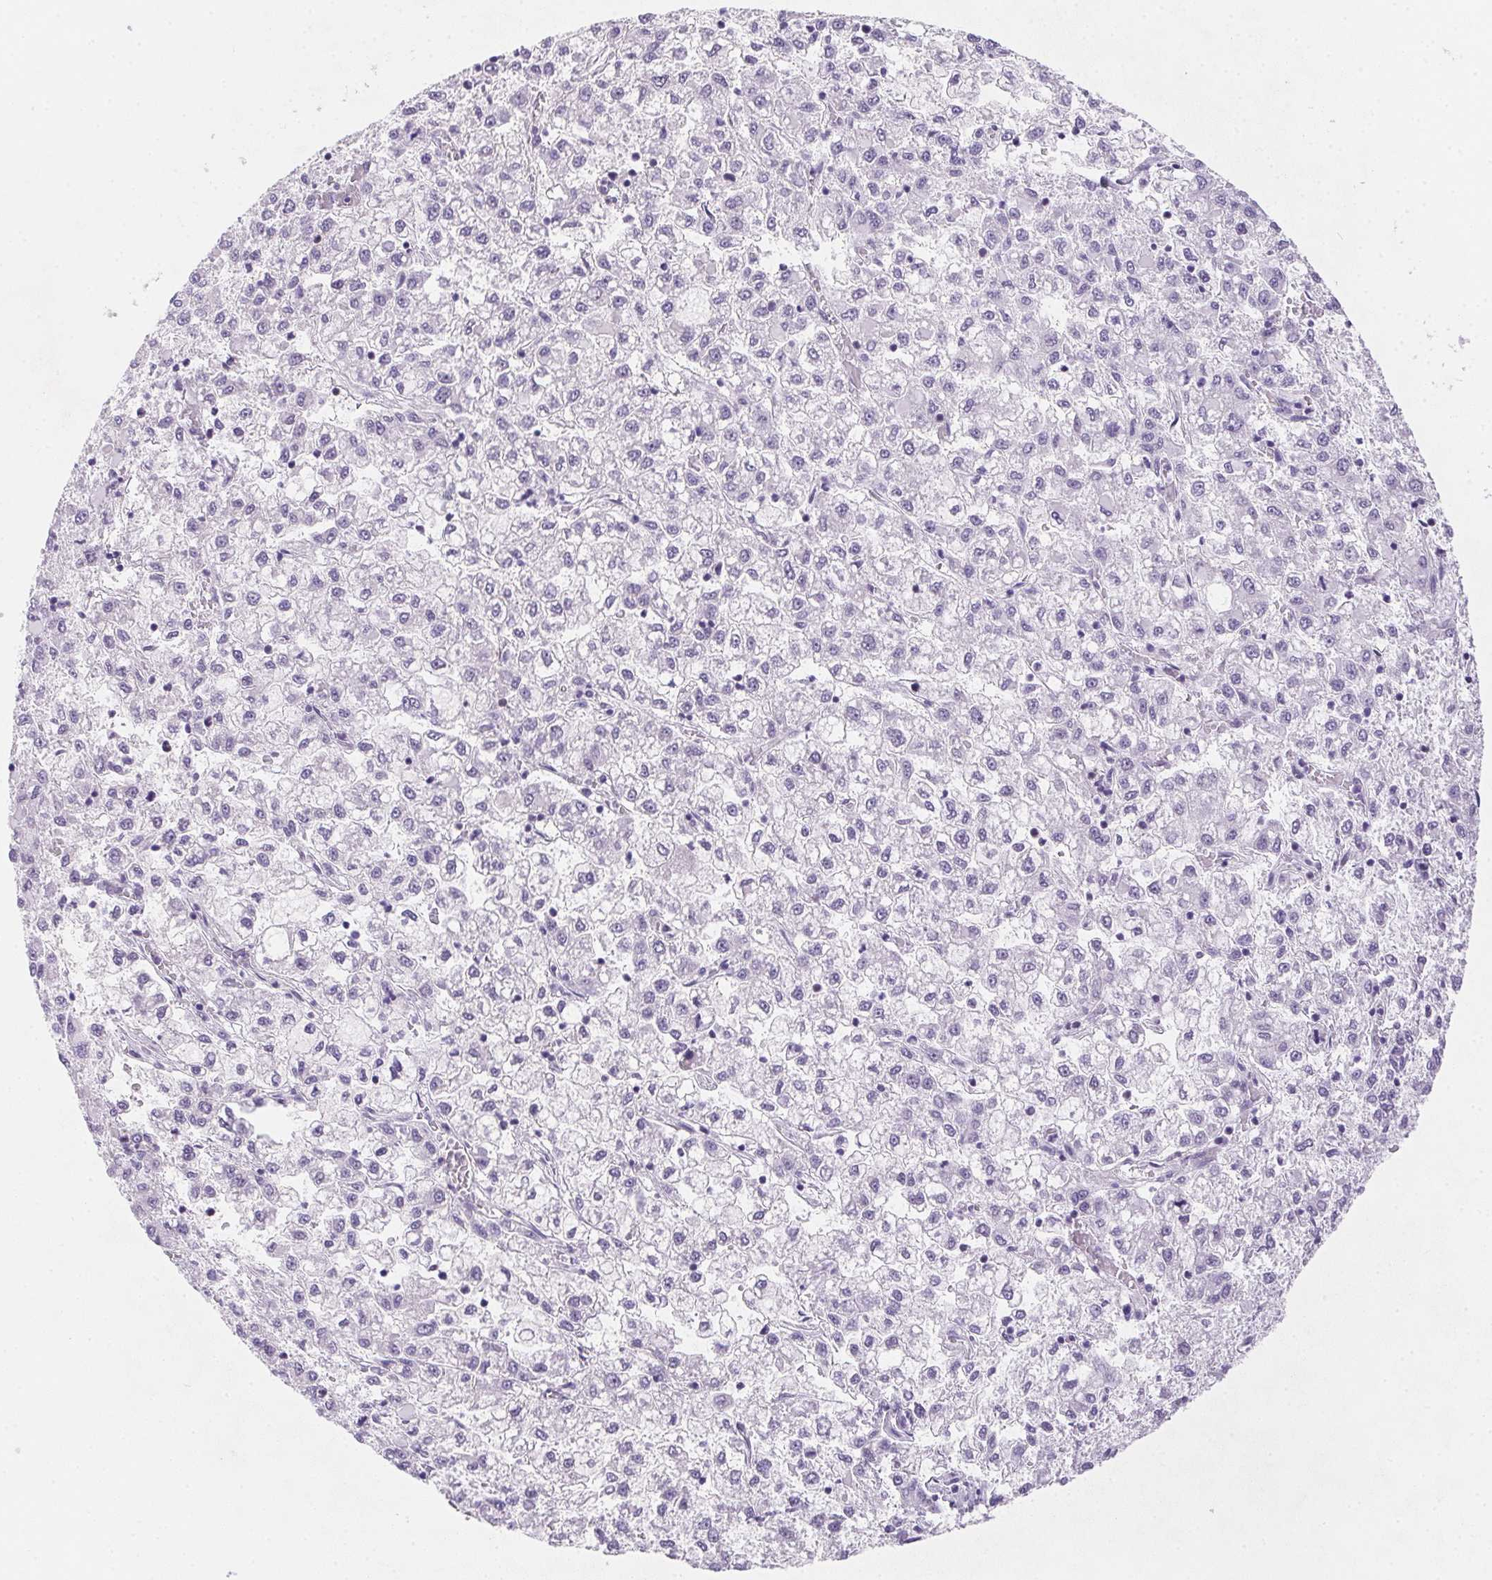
{"staining": {"intensity": "negative", "quantity": "none", "location": "none"}, "tissue": "liver cancer", "cell_type": "Tumor cells", "image_type": "cancer", "snomed": [{"axis": "morphology", "description": "Carcinoma, Hepatocellular, NOS"}, {"axis": "topography", "description": "Liver"}], "caption": "Micrograph shows no protein positivity in tumor cells of liver hepatocellular carcinoma tissue.", "gene": "HELLS", "patient": {"sex": "male", "age": 40}}